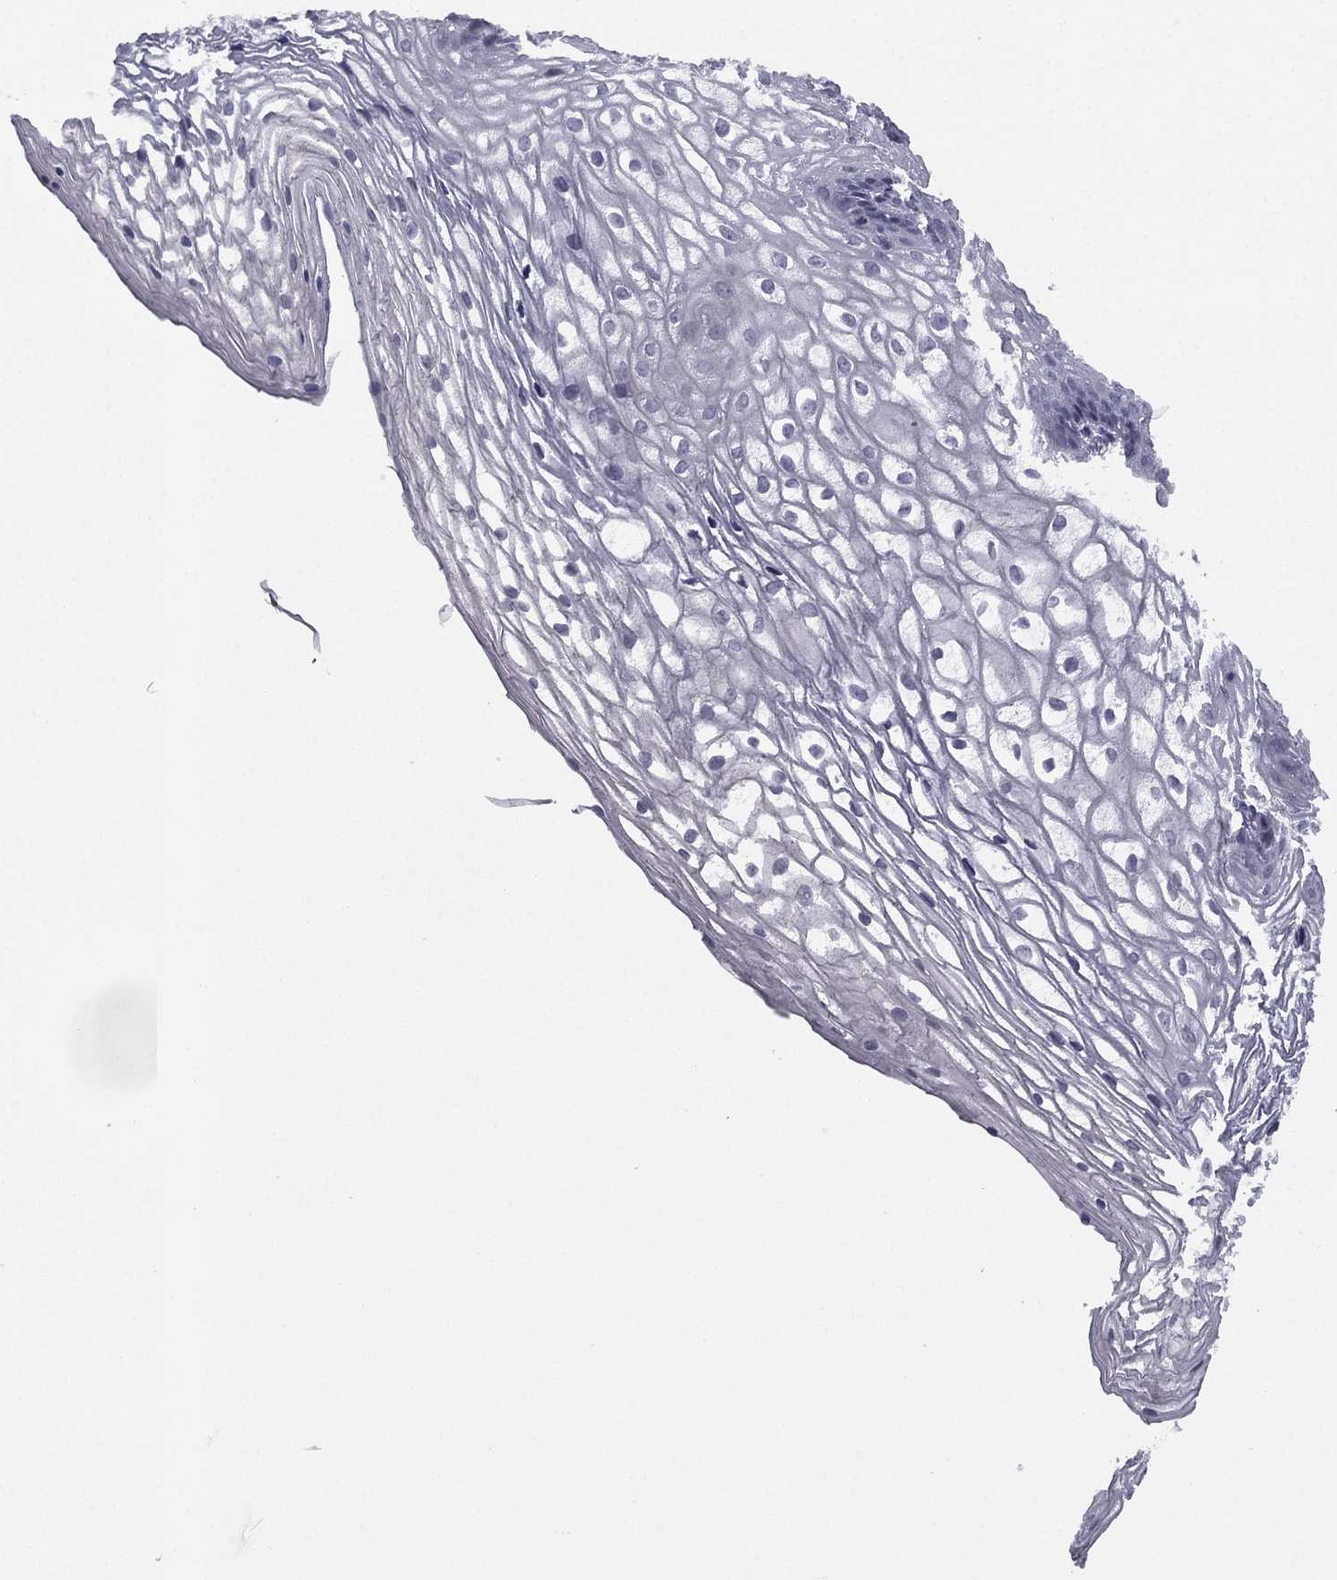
{"staining": {"intensity": "negative", "quantity": "none", "location": "none"}, "tissue": "vagina", "cell_type": "Squamous epithelial cells", "image_type": "normal", "snomed": [{"axis": "morphology", "description": "Normal tissue, NOS"}, {"axis": "topography", "description": "Vagina"}], "caption": "A histopathology image of vagina stained for a protein demonstrates no brown staining in squamous epithelial cells.", "gene": "ACTRT2", "patient": {"sex": "female", "age": 34}}